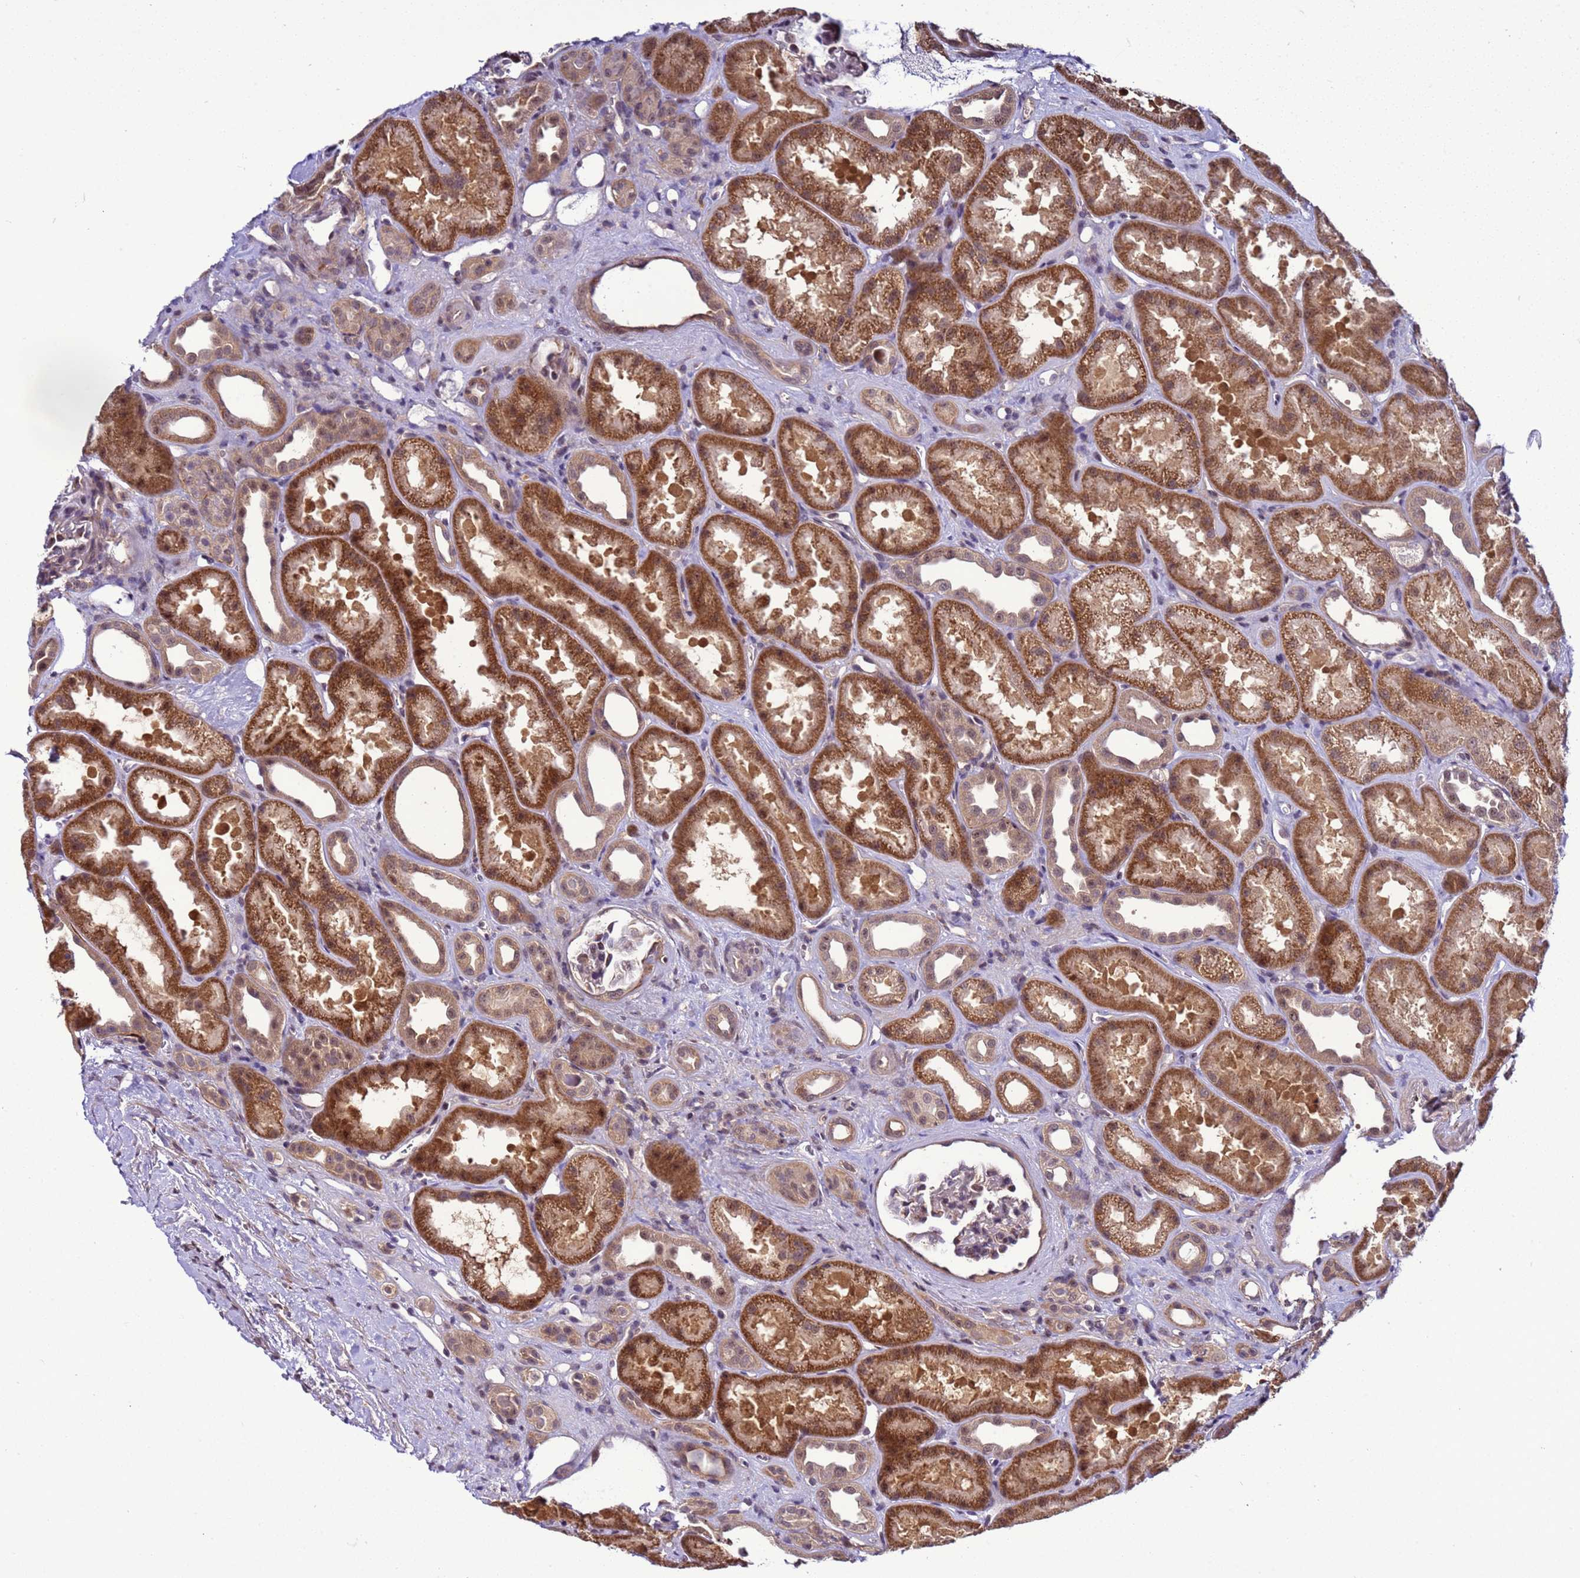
{"staining": {"intensity": "weak", "quantity": "25%-75%", "location": "cytoplasmic/membranous,nuclear"}, "tissue": "kidney", "cell_type": "Cells in glomeruli", "image_type": "normal", "snomed": [{"axis": "morphology", "description": "Normal tissue, NOS"}, {"axis": "topography", "description": "Kidney"}], "caption": "The immunohistochemical stain labels weak cytoplasmic/membranous,nuclear expression in cells in glomeruli of normal kidney.", "gene": "GEN1", "patient": {"sex": "male", "age": 61}}